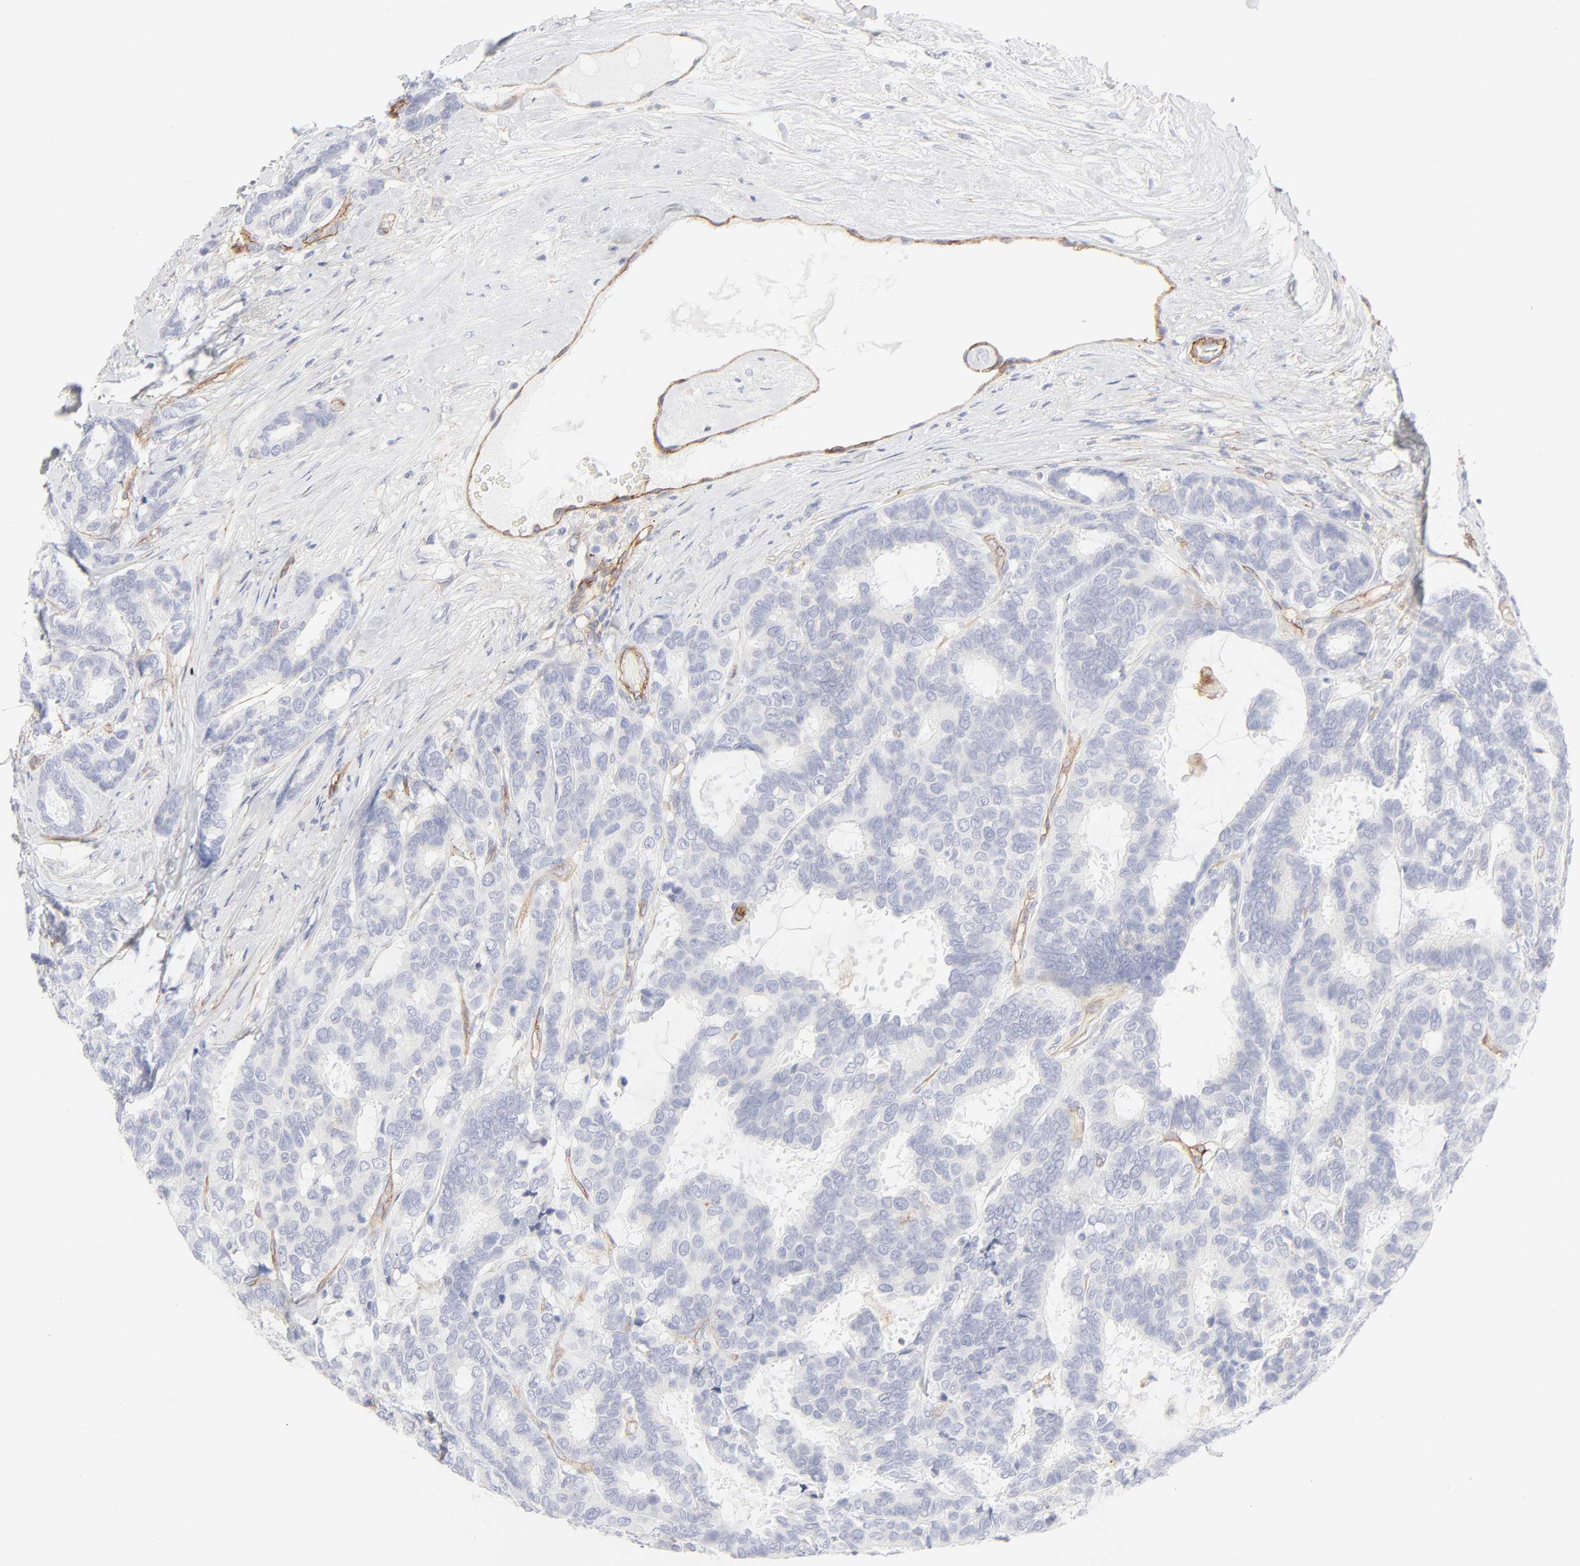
{"staining": {"intensity": "negative", "quantity": "none", "location": "none"}, "tissue": "breast cancer", "cell_type": "Tumor cells", "image_type": "cancer", "snomed": [{"axis": "morphology", "description": "Duct carcinoma"}, {"axis": "topography", "description": "Breast"}], "caption": "The image demonstrates no significant staining in tumor cells of breast intraductal carcinoma.", "gene": "ITGA5", "patient": {"sex": "female", "age": 87}}